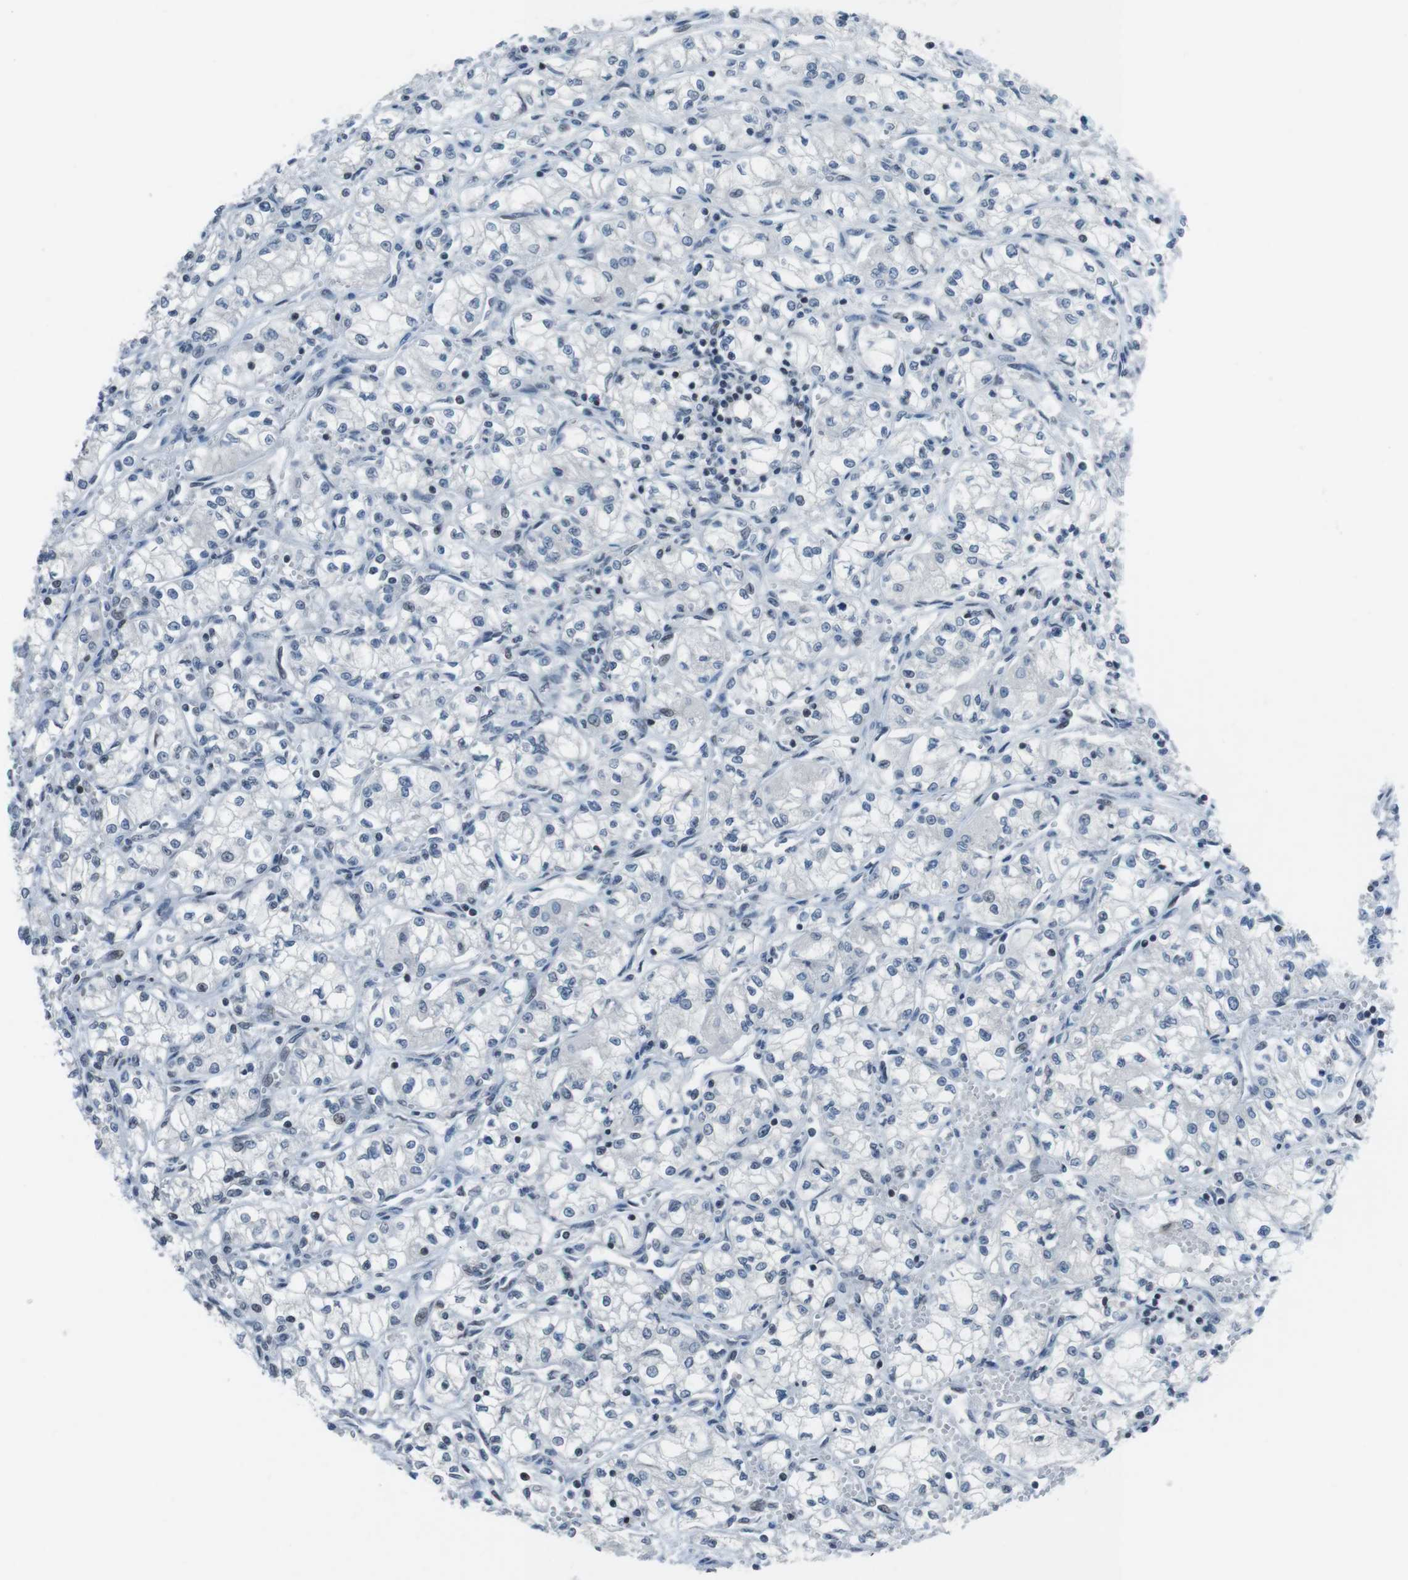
{"staining": {"intensity": "negative", "quantity": "none", "location": "none"}, "tissue": "renal cancer", "cell_type": "Tumor cells", "image_type": "cancer", "snomed": [{"axis": "morphology", "description": "Normal tissue, NOS"}, {"axis": "morphology", "description": "Adenocarcinoma, NOS"}, {"axis": "topography", "description": "Kidney"}], "caption": "The micrograph demonstrates no staining of tumor cells in adenocarcinoma (renal). (Stains: DAB IHC with hematoxylin counter stain, Microscopy: brightfield microscopy at high magnification).", "gene": "MAD1L1", "patient": {"sex": "male", "age": 59}}